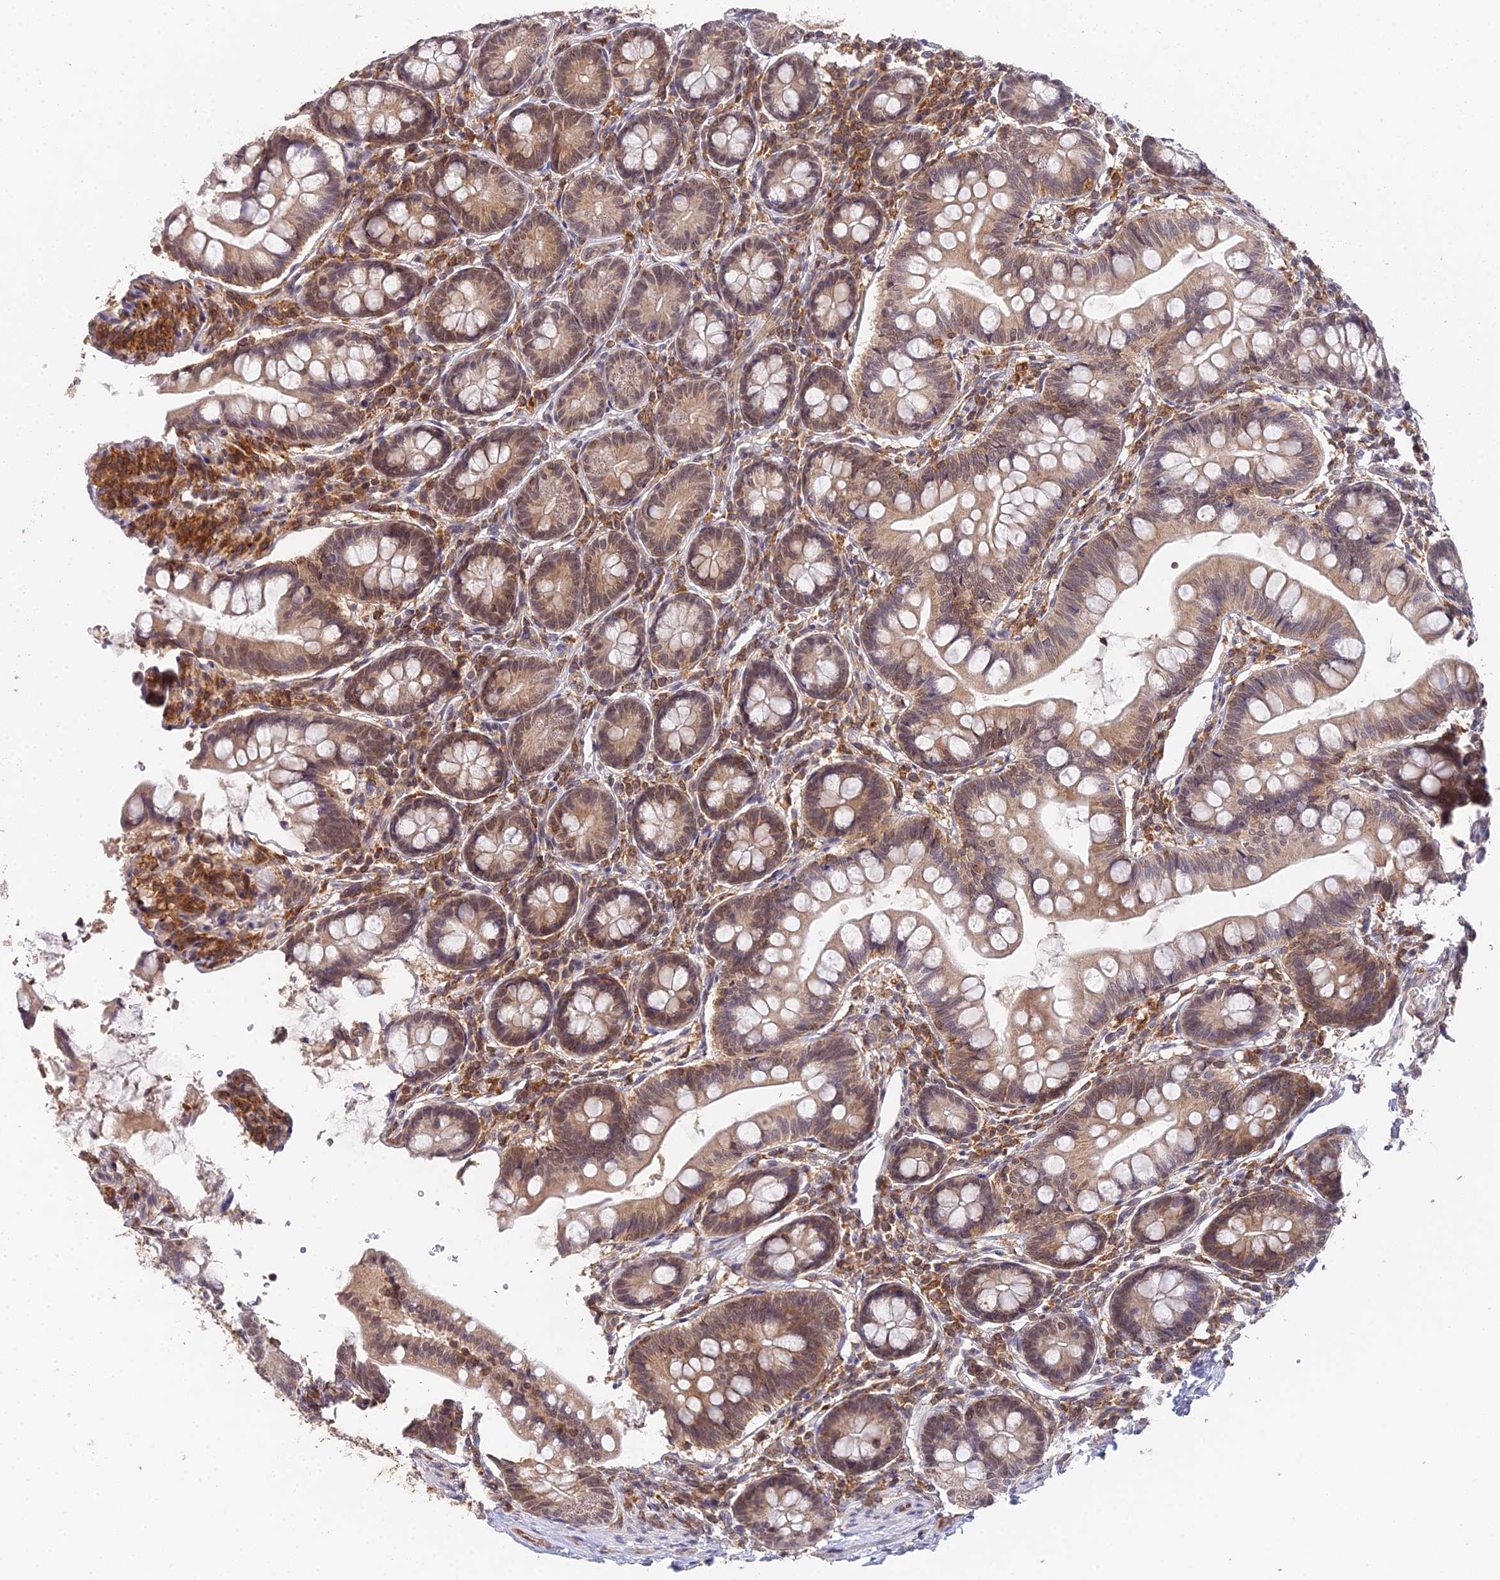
{"staining": {"intensity": "moderate", "quantity": ">75%", "location": "cytoplasmic/membranous,nuclear"}, "tissue": "small intestine", "cell_type": "Glandular cells", "image_type": "normal", "snomed": [{"axis": "morphology", "description": "Normal tissue, NOS"}, {"axis": "topography", "description": "Small intestine"}], "caption": "Moderate cytoplasmic/membranous,nuclear protein expression is seen in approximately >75% of glandular cells in small intestine.", "gene": "TPRX1", "patient": {"sex": "male", "age": 7}}